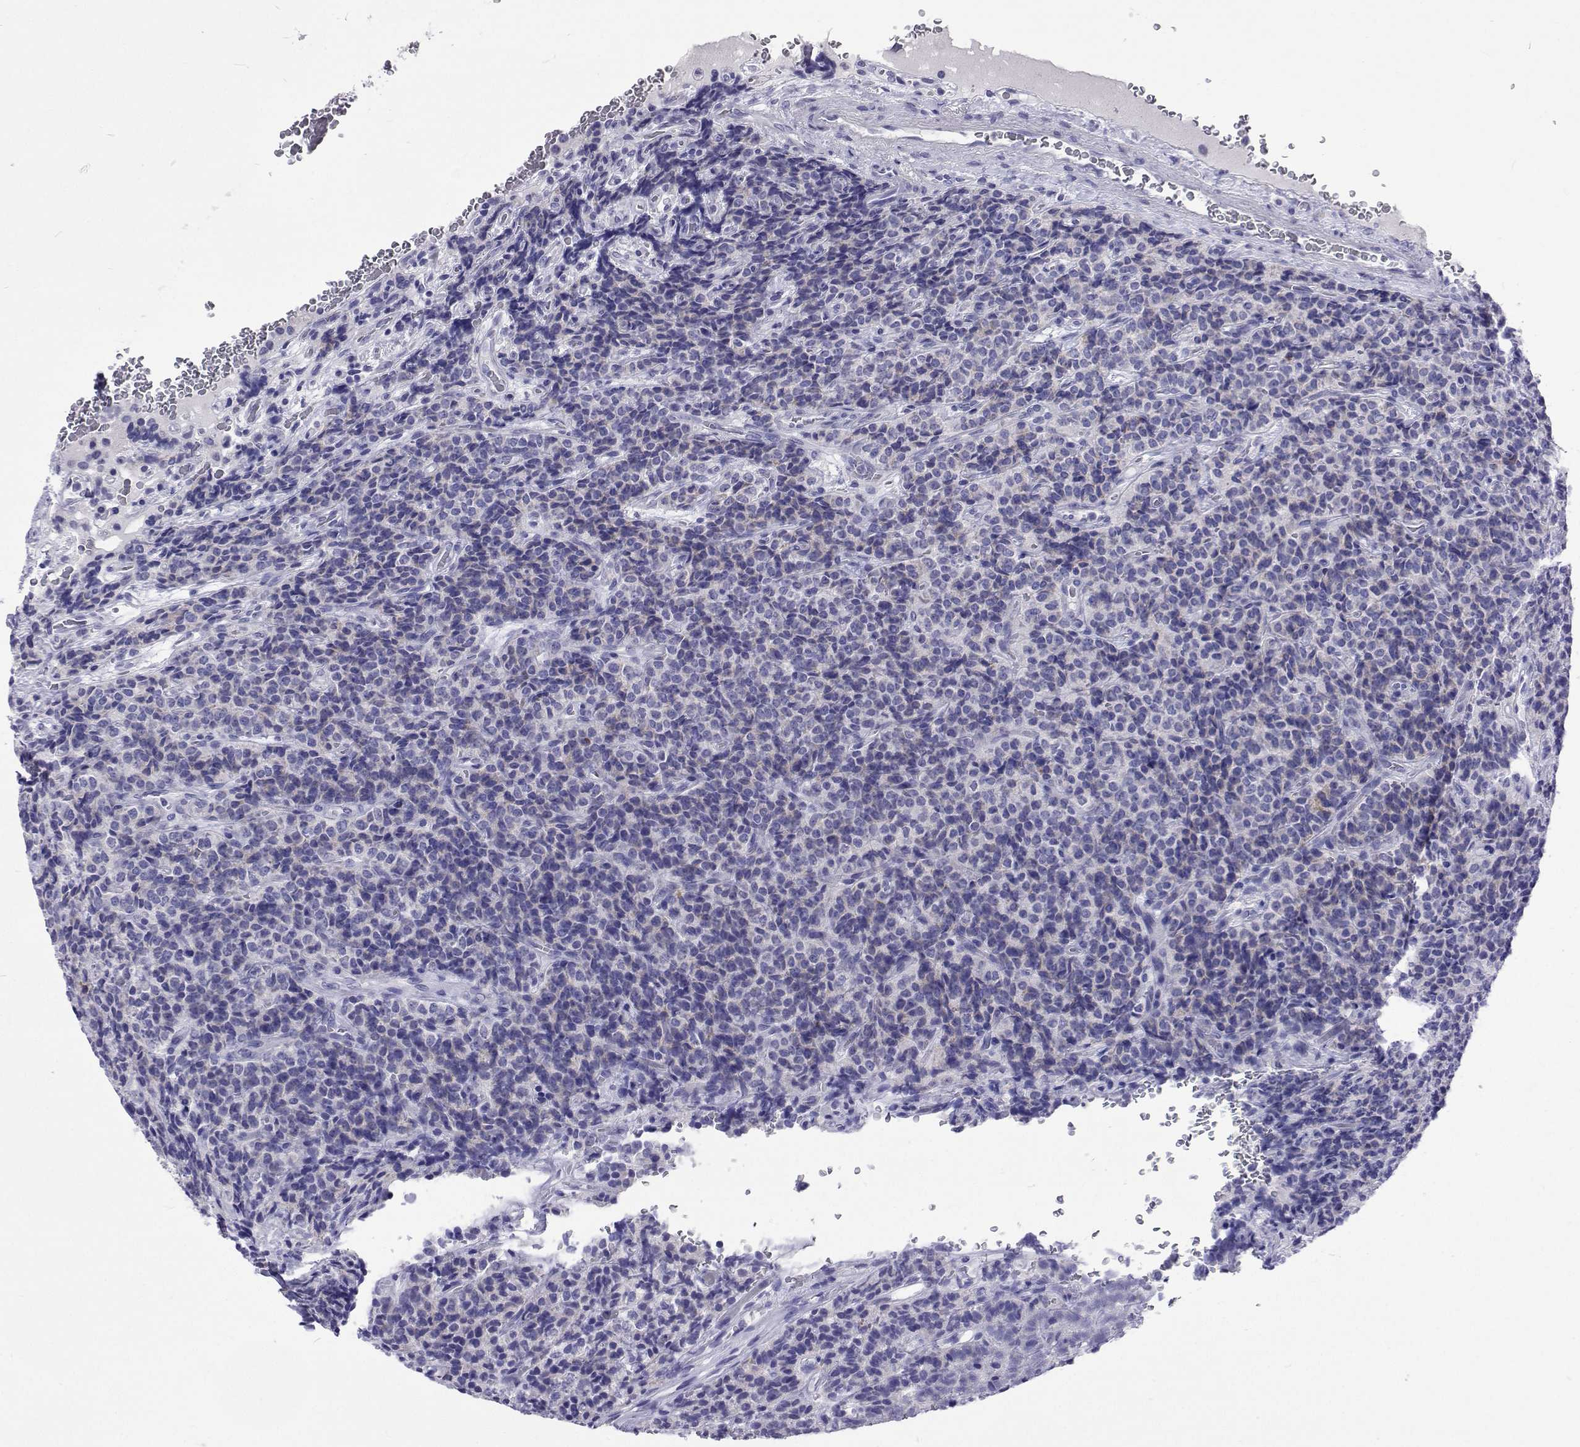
{"staining": {"intensity": "negative", "quantity": "none", "location": "none"}, "tissue": "carcinoid", "cell_type": "Tumor cells", "image_type": "cancer", "snomed": [{"axis": "morphology", "description": "Carcinoid, malignant, NOS"}, {"axis": "topography", "description": "Pancreas"}], "caption": "The histopathology image reveals no staining of tumor cells in malignant carcinoid. Brightfield microscopy of immunohistochemistry stained with DAB (3,3'-diaminobenzidine) (brown) and hematoxylin (blue), captured at high magnification.", "gene": "UMODL1", "patient": {"sex": "male", "age": 36}}